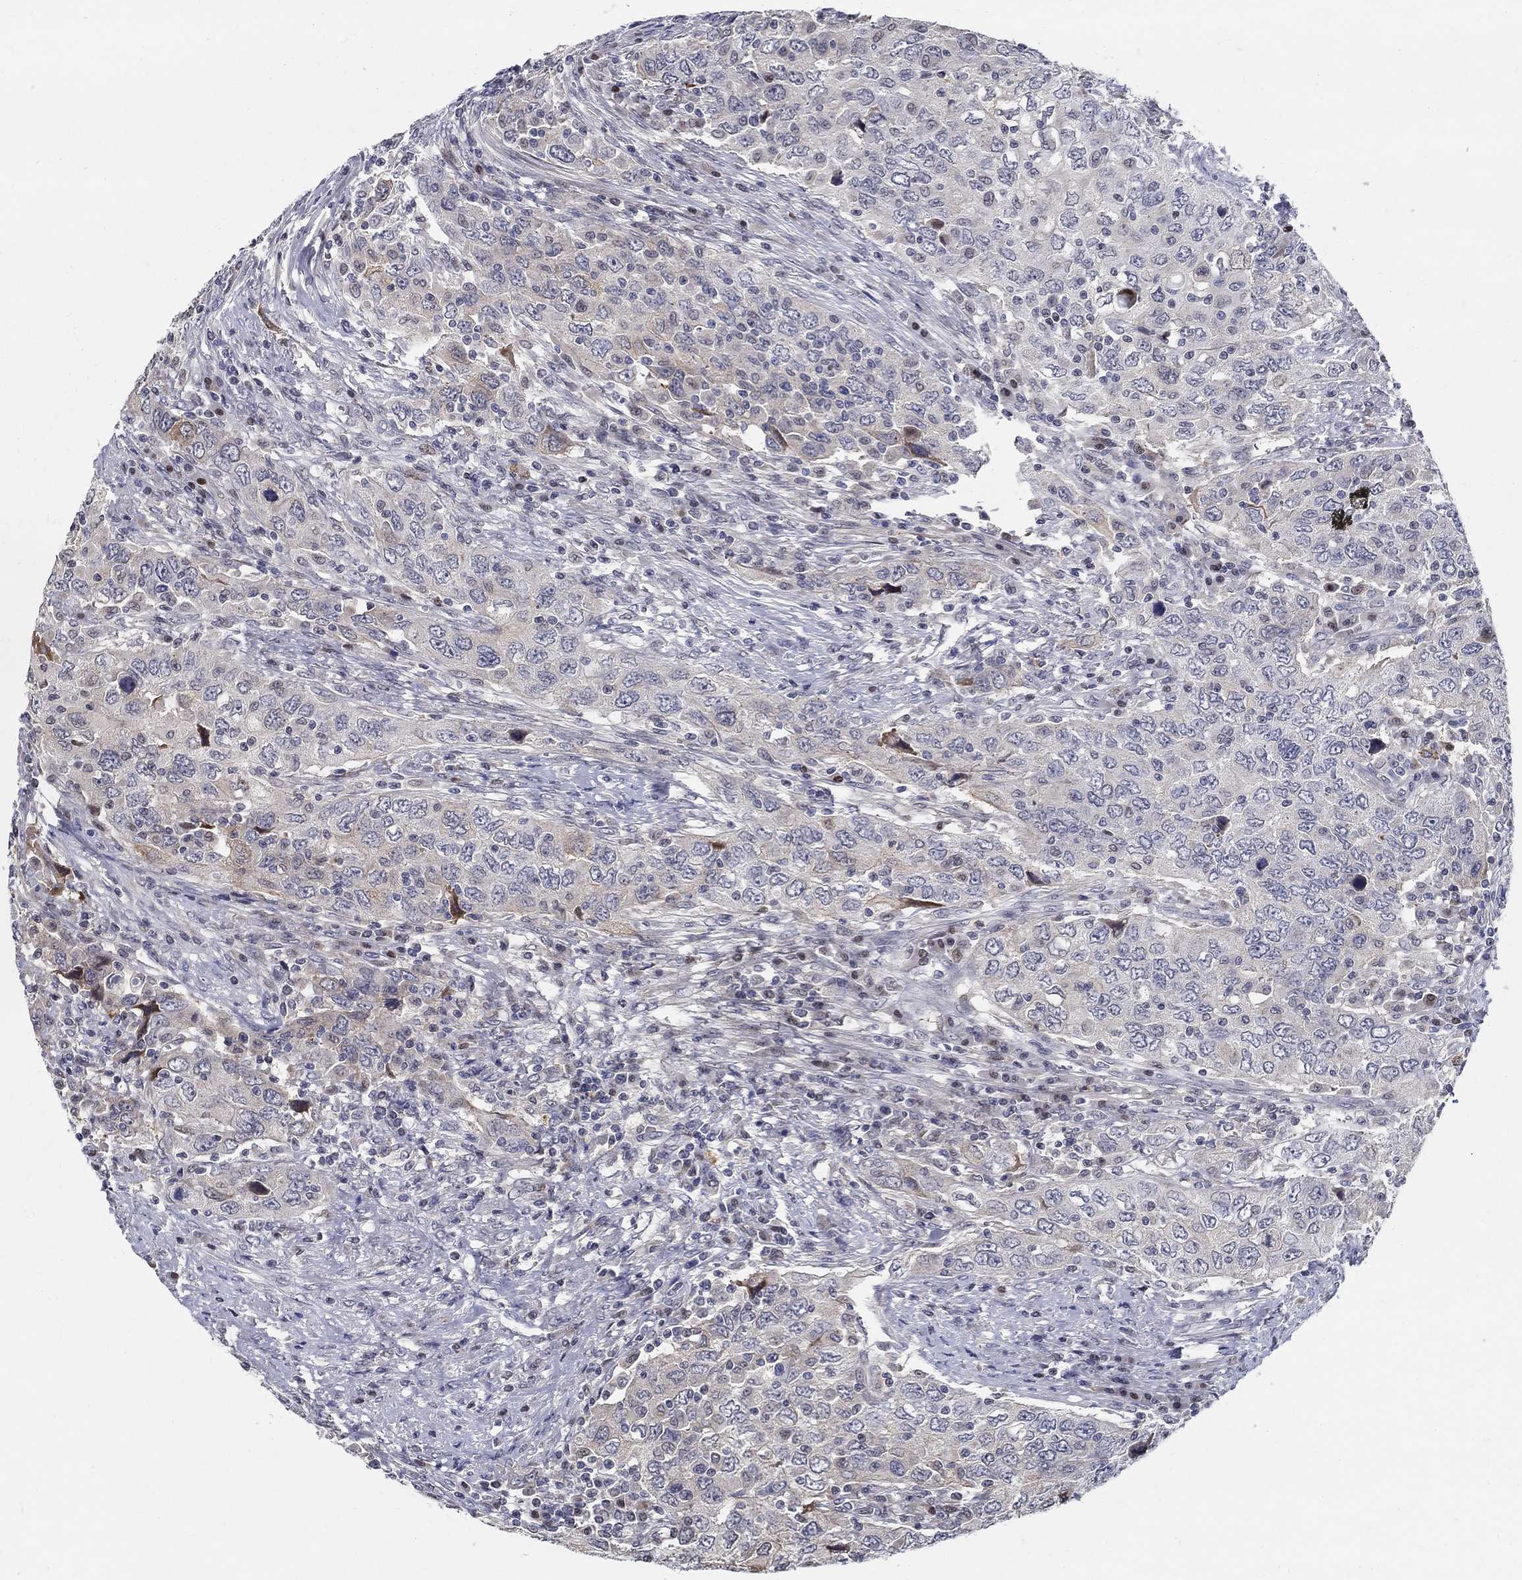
{"staining": {"intensity": "strong", "quantity": "<25%", "location": "cytoplasmic/membranous"}, "tissue": "urothelial cancer", "cell_type": "Tumor cells", "image_type": "cancer", "snomed": [{"axis": "morphology", "description": "Urothelial carcinoma, High grade"}, {"axis": "topography", "description": "Urinary bladder"}], "caption": "Protein staining demonstrates strong cytoplasmic/membranous positivity in approximately <25% of tumor cells in high-grade urothelial carcinoma. (Stains: DAB (3,3'-diaminobenzidine) in brown, nuclei in blue, Microscopy: brightfield microscopy at high magnification).", "gene": "C16orf46", "patient": {"sex": "male", "age": 76}}